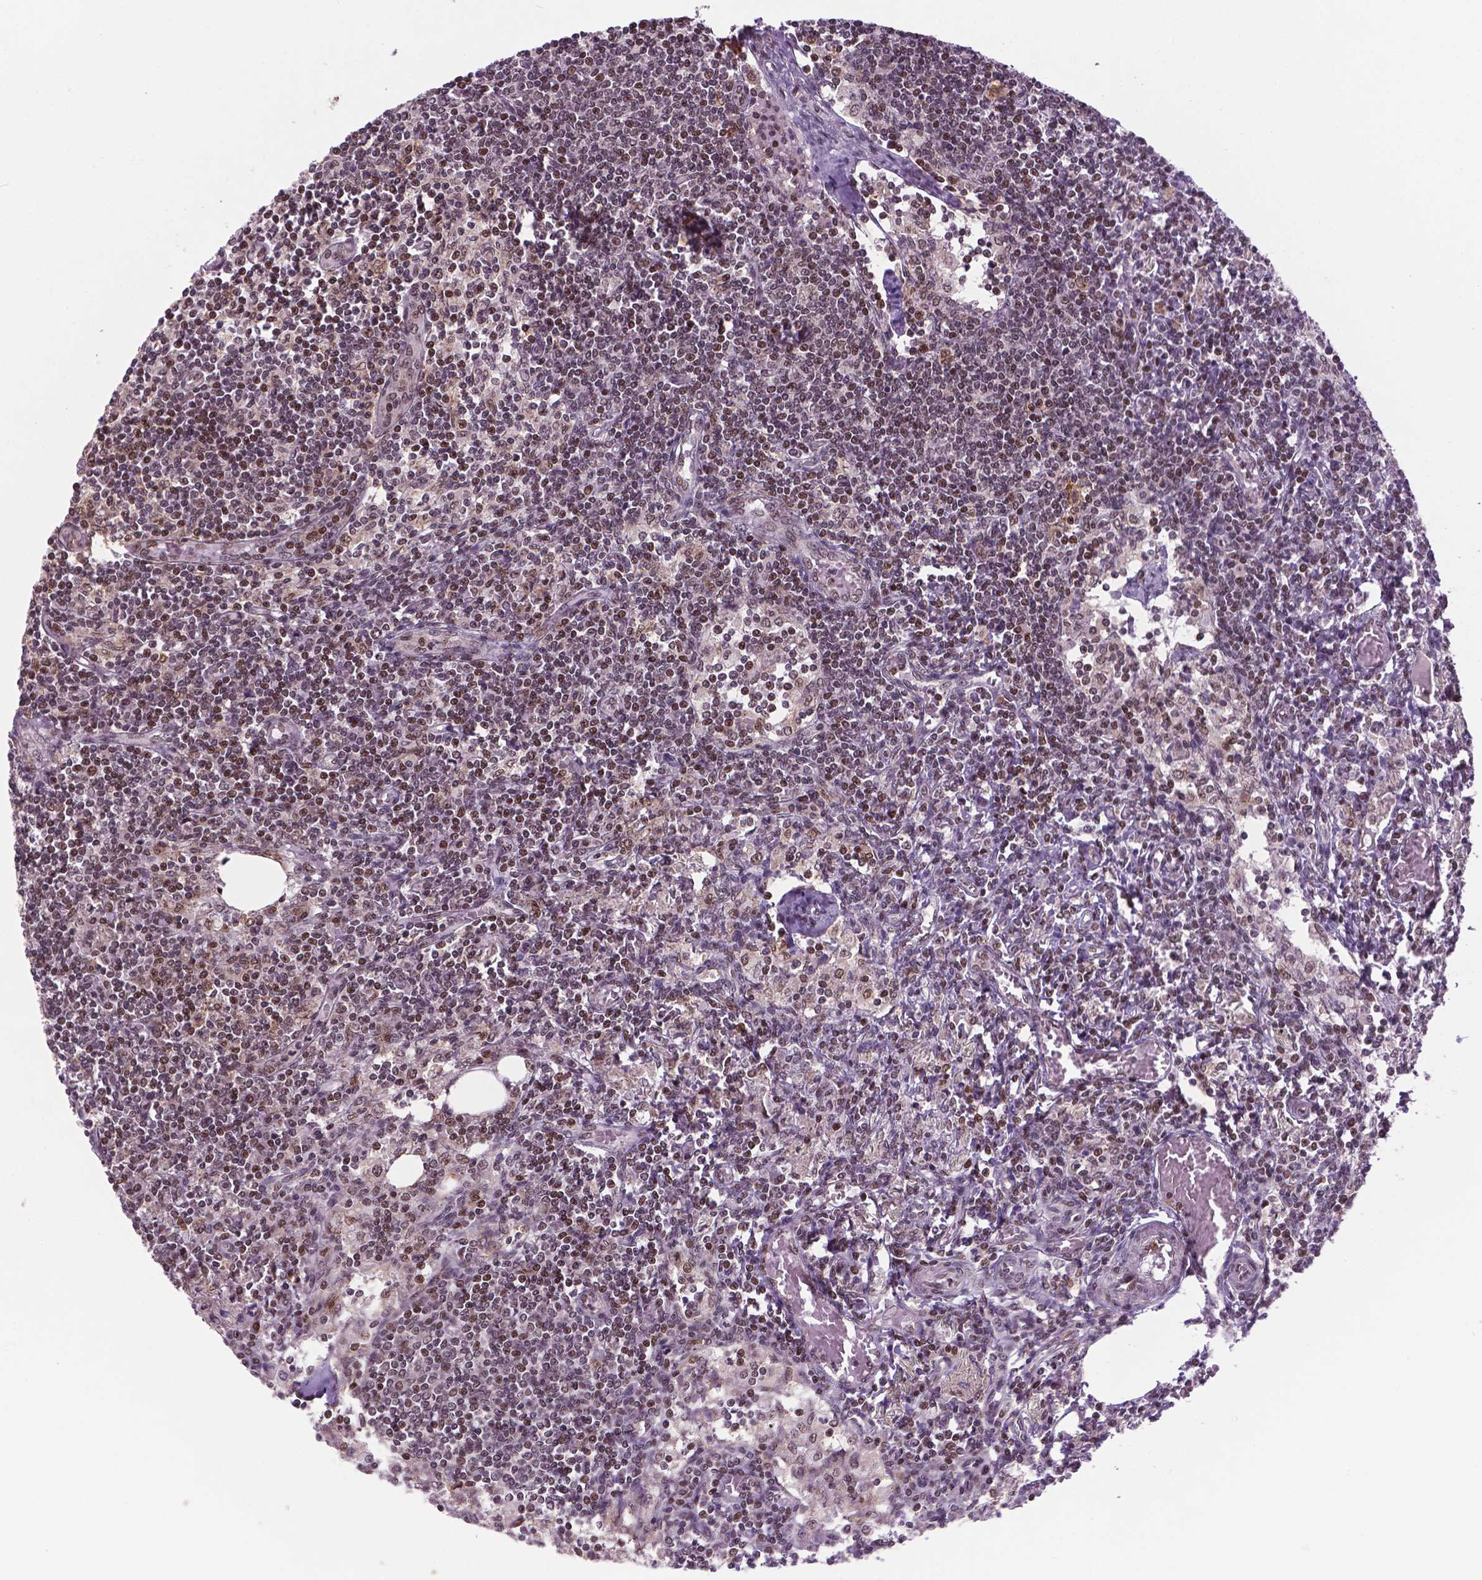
{"staining": {"intensity": "strong", "quantity": ">75%", "location": "nuclear"}, "tissue": "lymph node", "cell_type": "Germinal center cells", "image_type": "normal", "snomed": [{"axis": "morphology", "description": "Normal tissue, NOS"}, {"axis": "topography", "description": "Lymph node"}], "caption": "Normal lymph node exhibits strong nuclear expression in about >75% of germinal center cells, visualized by immunohistochemistry. (brown staining indicates protein expression, while blue staining denotes nuclei).", "gene": "SIRT6", "patient": {"sex": "female", "age": 69}}